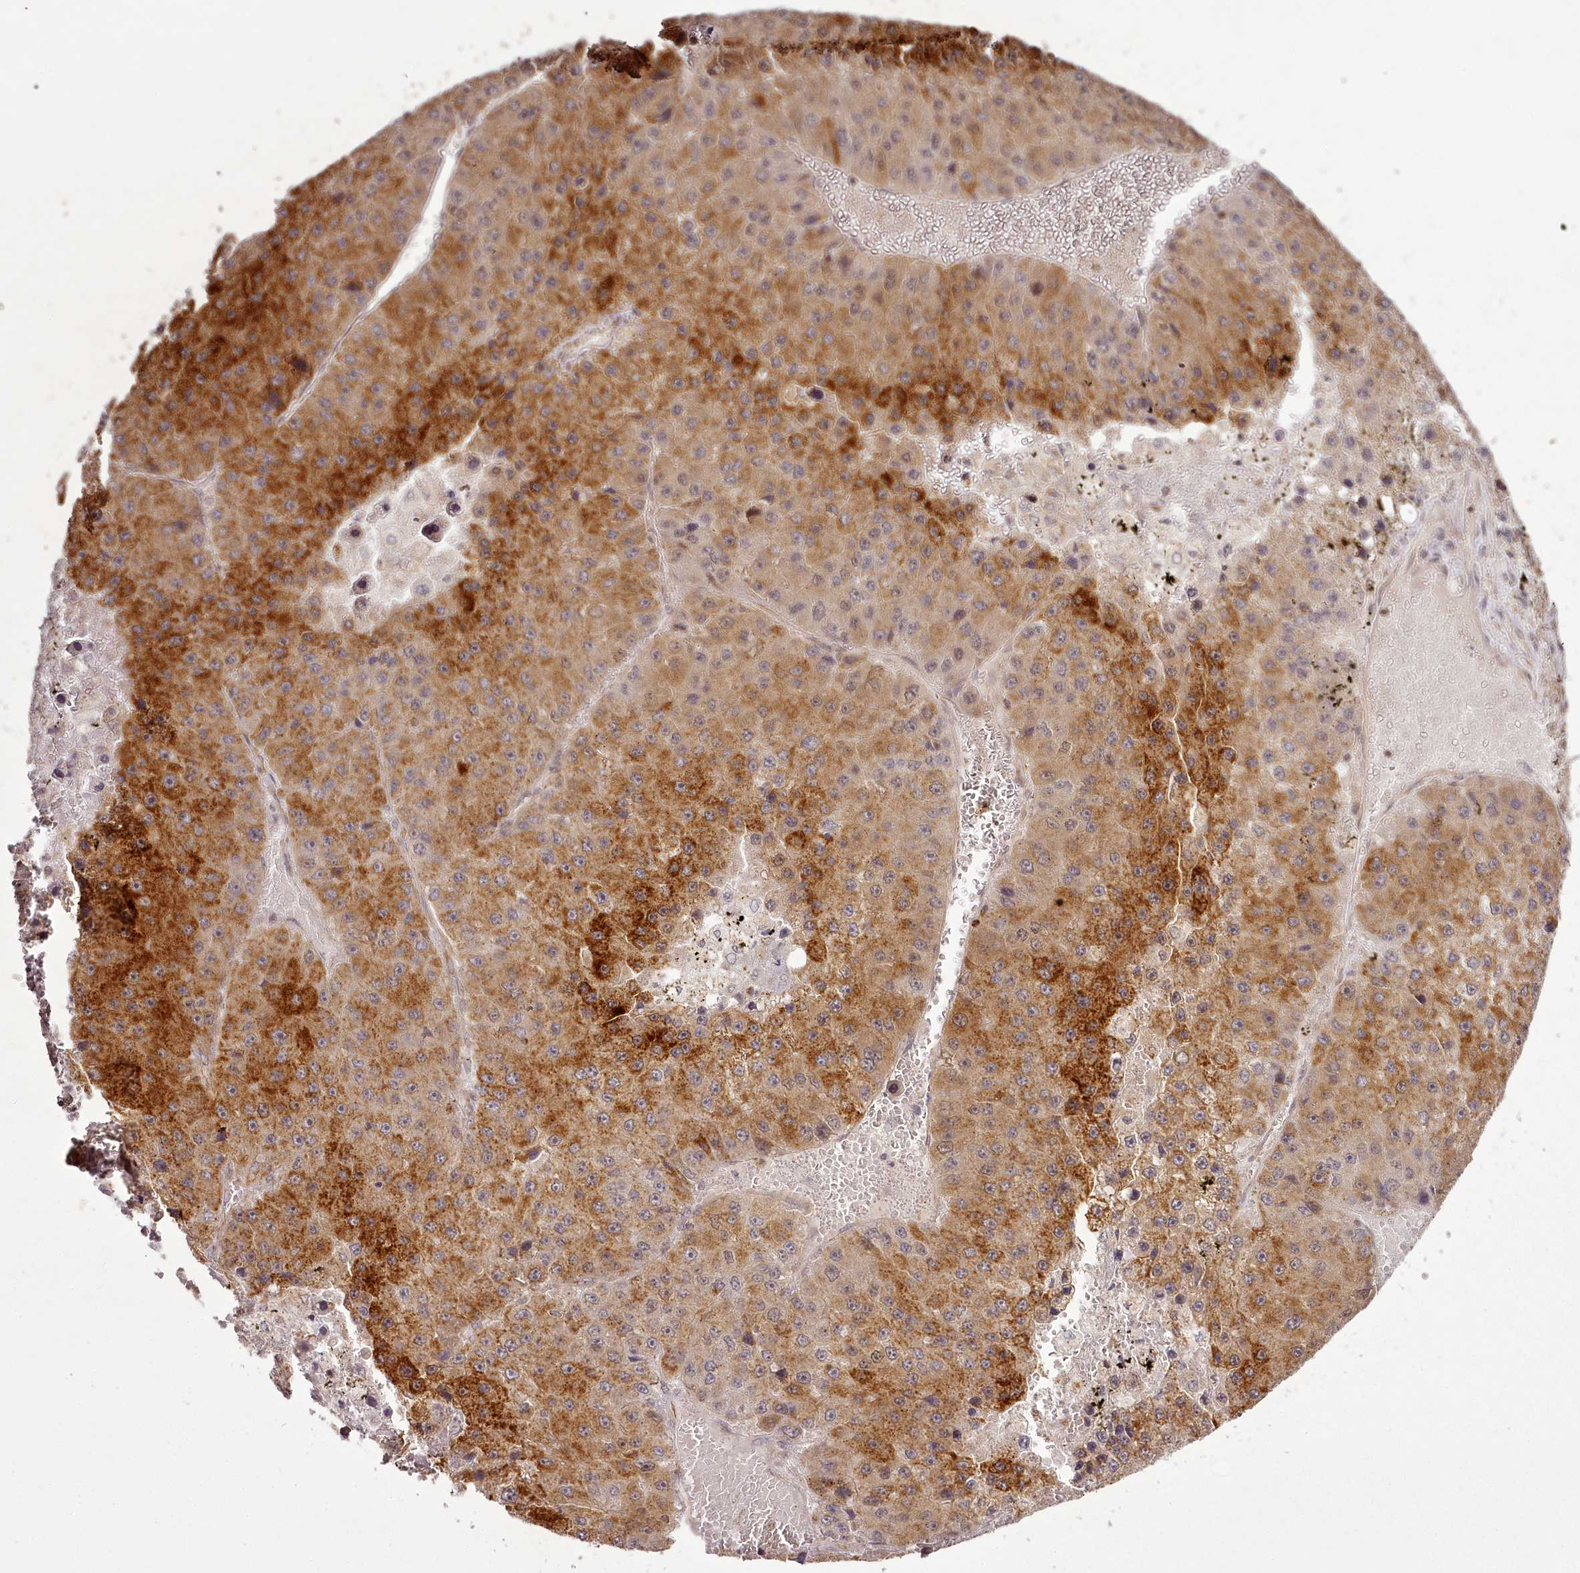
{"staining": {"intensity": "strong", "quantity": ">75%", "location": "cytoplasmic/membranous"}, "tissue": "liver cancer", "cell_type": "Tumor cells", "image_type": "cancer", "snomed": [{"axis": "morphology", "description": "Carcinoma, Hepatocellular, NOS"}, {"axis": "topography", "description": "Liver"}], "caption": "Immunohistochemistry (IHC) staining of liver cancer (hepatocellular carcinoma), which displays high levels of strong cytoplasmic/membranous positivity in about >75% of tumor cells indicating strong cytoplasmic/membranous protein staining. The staining was performed using DAB (brown) for protein detection and nuclei were counterstained in hematoxylin (blue).", "gene": "CHCHD2", "patient": {"sex": "female", "age": 73}}